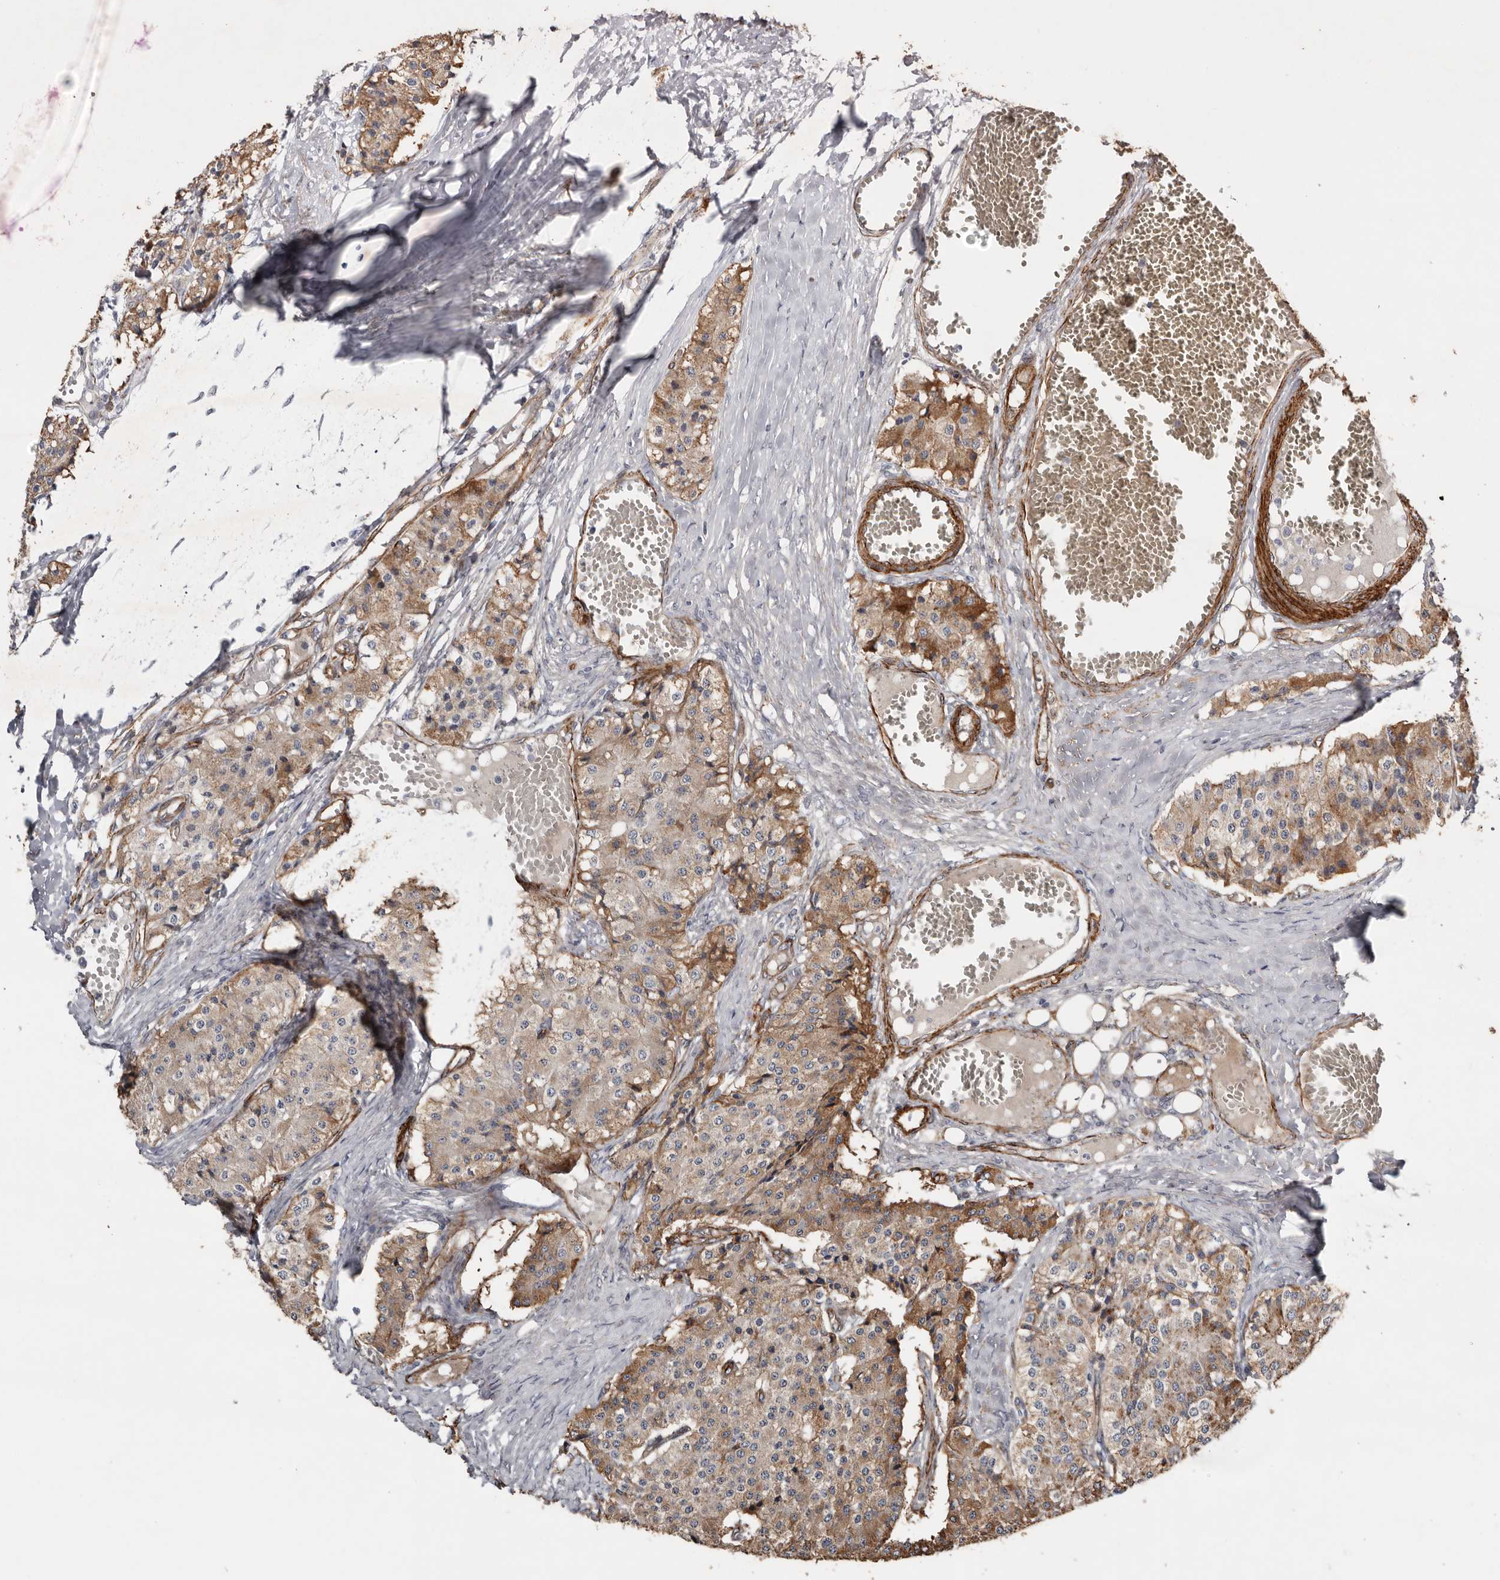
{"staining": {"intensity": "moderate", "quantity": ">75%", "location": "cytoplasmic/membranous"}, "tissue": "carcinoid", "cell_type": "Tumor cells", "image_type": "cancer", "snomed": [{"axis": "morphology", "description": "Carcinoid, malignant, NOS"}, {"axis": "topography", "description": "Colon"}], "caption": "Immunohistochemistry (DAB) staining of carcinoid (malignant) displays moderate cytoplasmic/membranous protein staining in approximately >75% of tumor cells.", "gene": "RANBP17", "patient": {"sex": "female", "age": 52}}